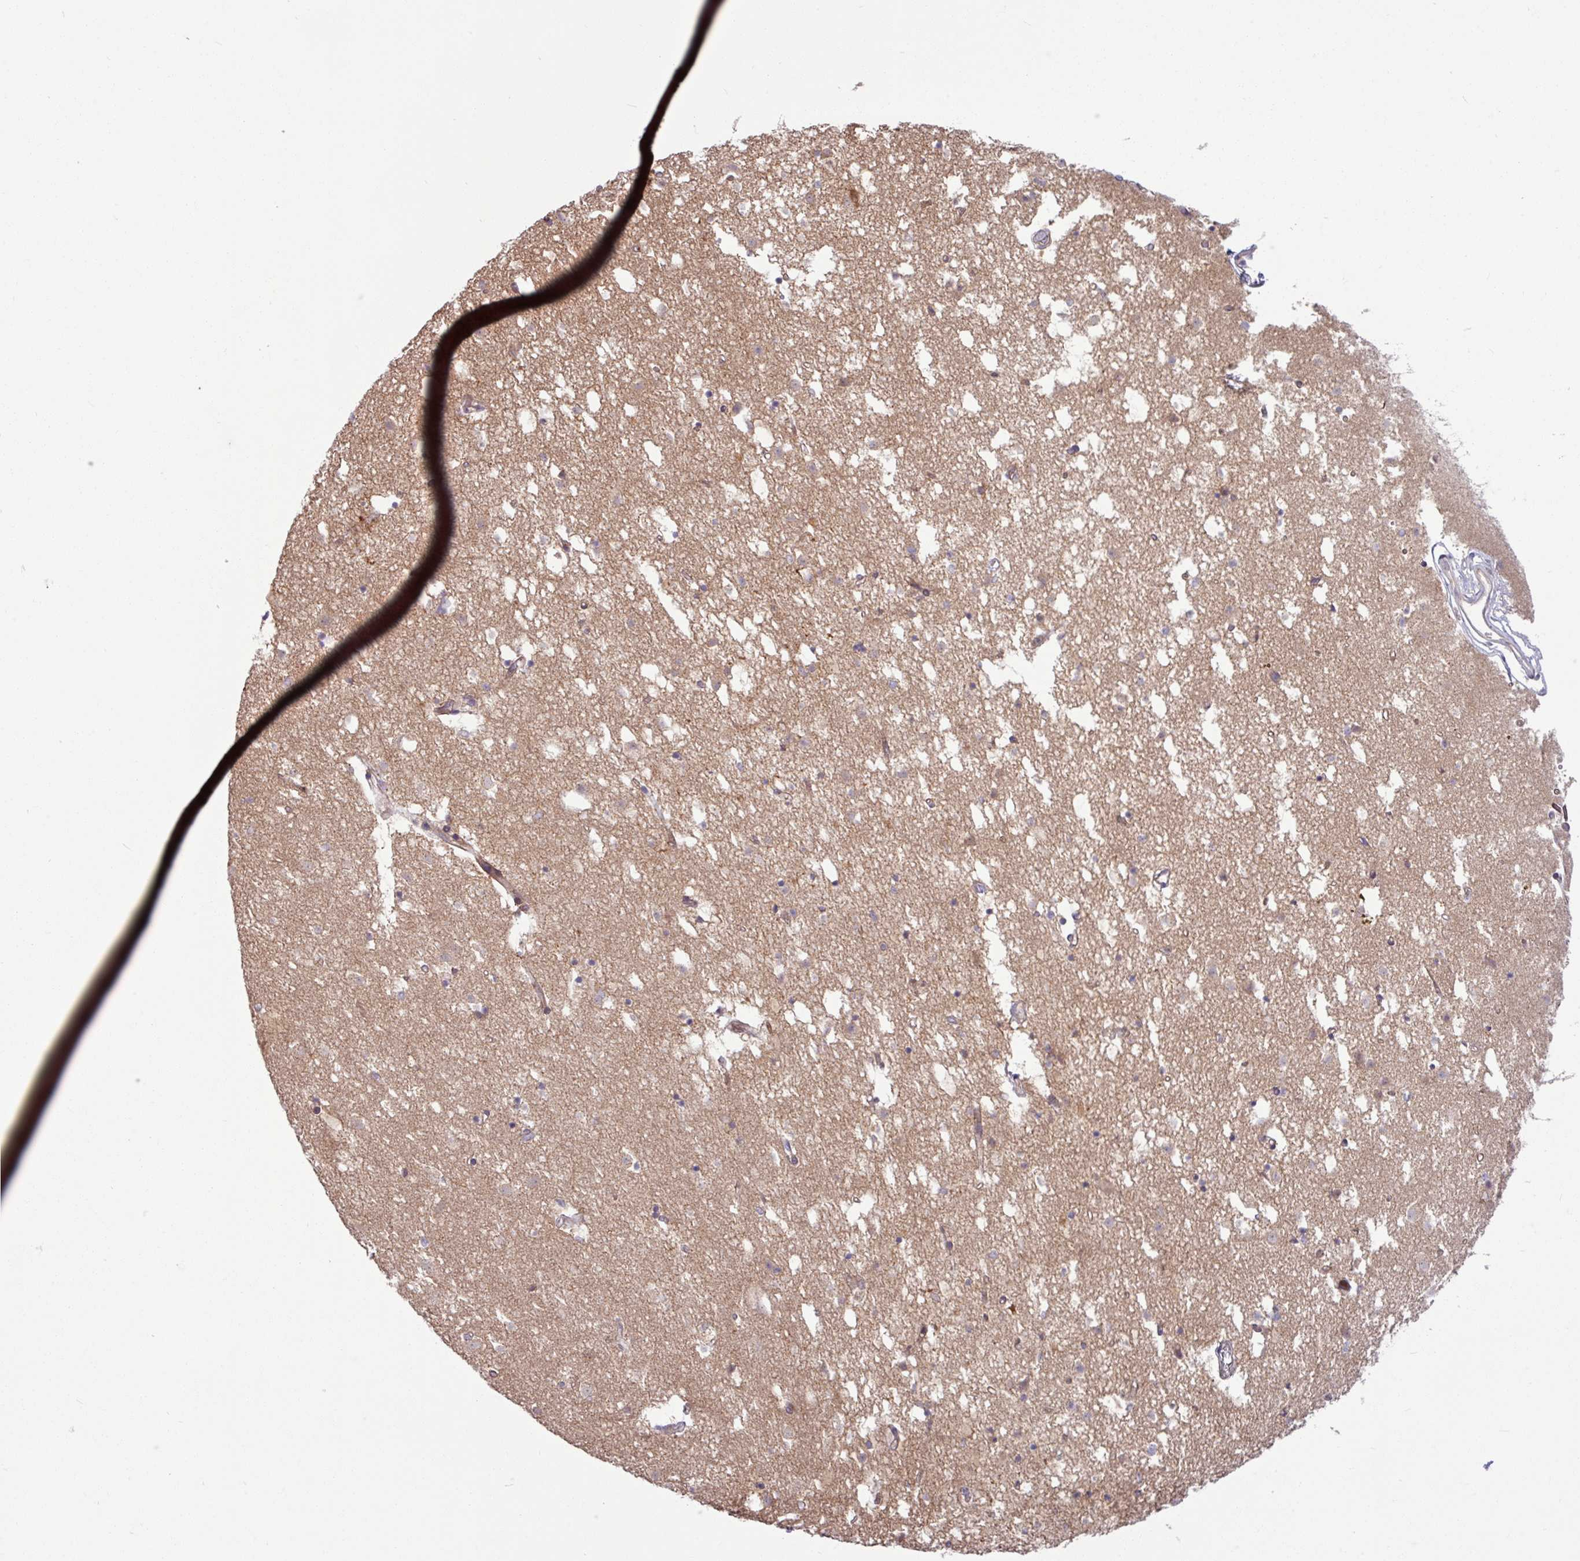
{"staining": {"intensity": "weak", "quantity": "25%-75%", "location": "cytoplasmic/membranous"}, "tissue": "caudate", "cell_type": "Glial cells", "image_type": "normal", "snomed": [{"axis": "morphology", "description": "Normal tissue, NOS"}, {"axis": "topography", "description": "Lateral ventricle wall"}], "caption": "Caudate stained with immunohistochemistry demonstrates weak cytoplasmic/membranous positivity in approximately 25%-75% of glial cells.", "gene": "B4GALNT4", "patient": {"sex": "male", "age": 58}}